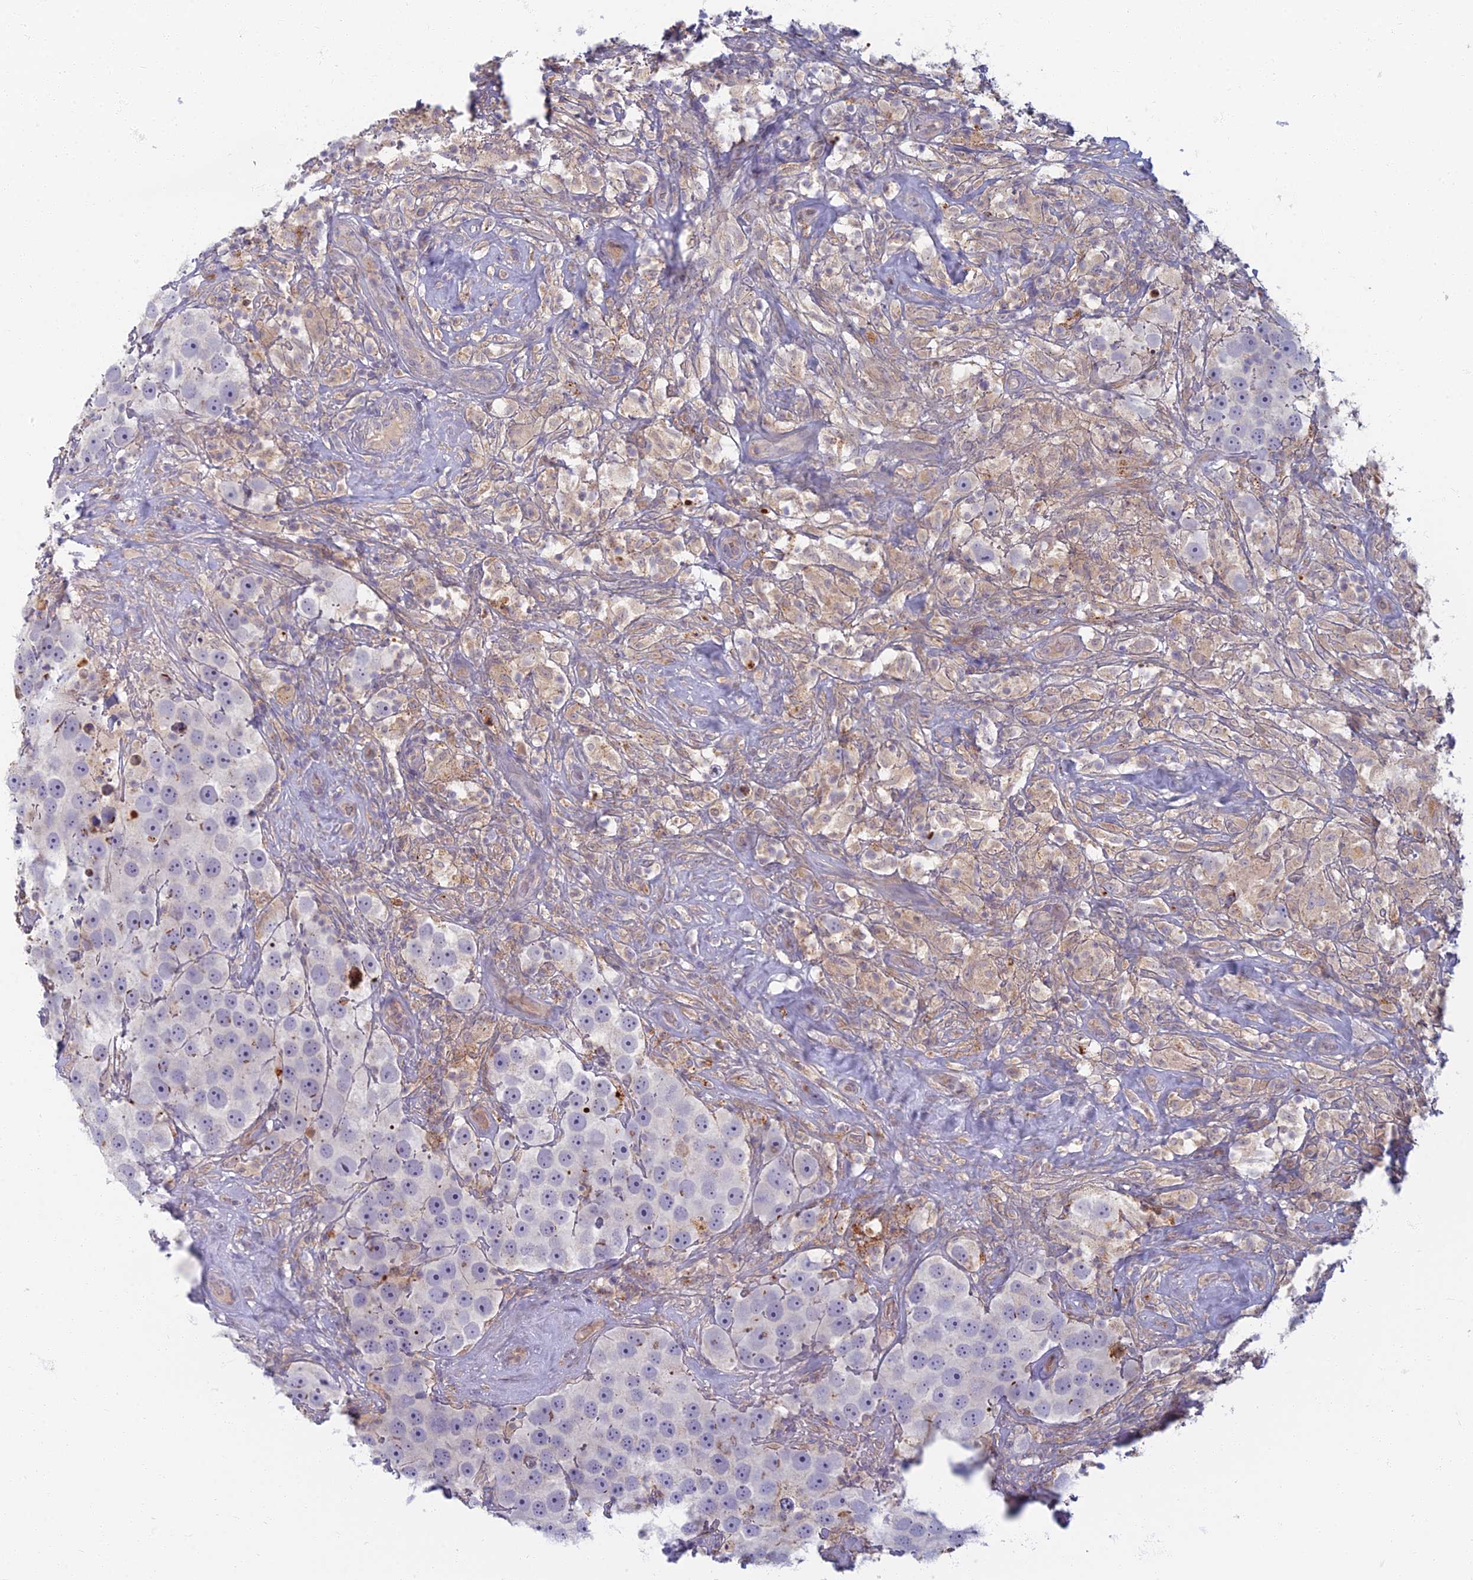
{"staining": {"intensity": "negative", "quantity": "none", "location": "none"}, "tissue": "testis cancer", "cell_type": "Tumor cells", "image_type": "cancer", "snomed": [{"axis": "morphology", "description": "Seminoma, NOS"}, {"axis": "topography", "description": "Testis"}], "caption": "An IHC image of seminoma (testis) is shown. There is no staining in tumor cells of seminoma (testis).", "gene": "CHMP4B", "patient": {"sex": "male", "age": 49}}